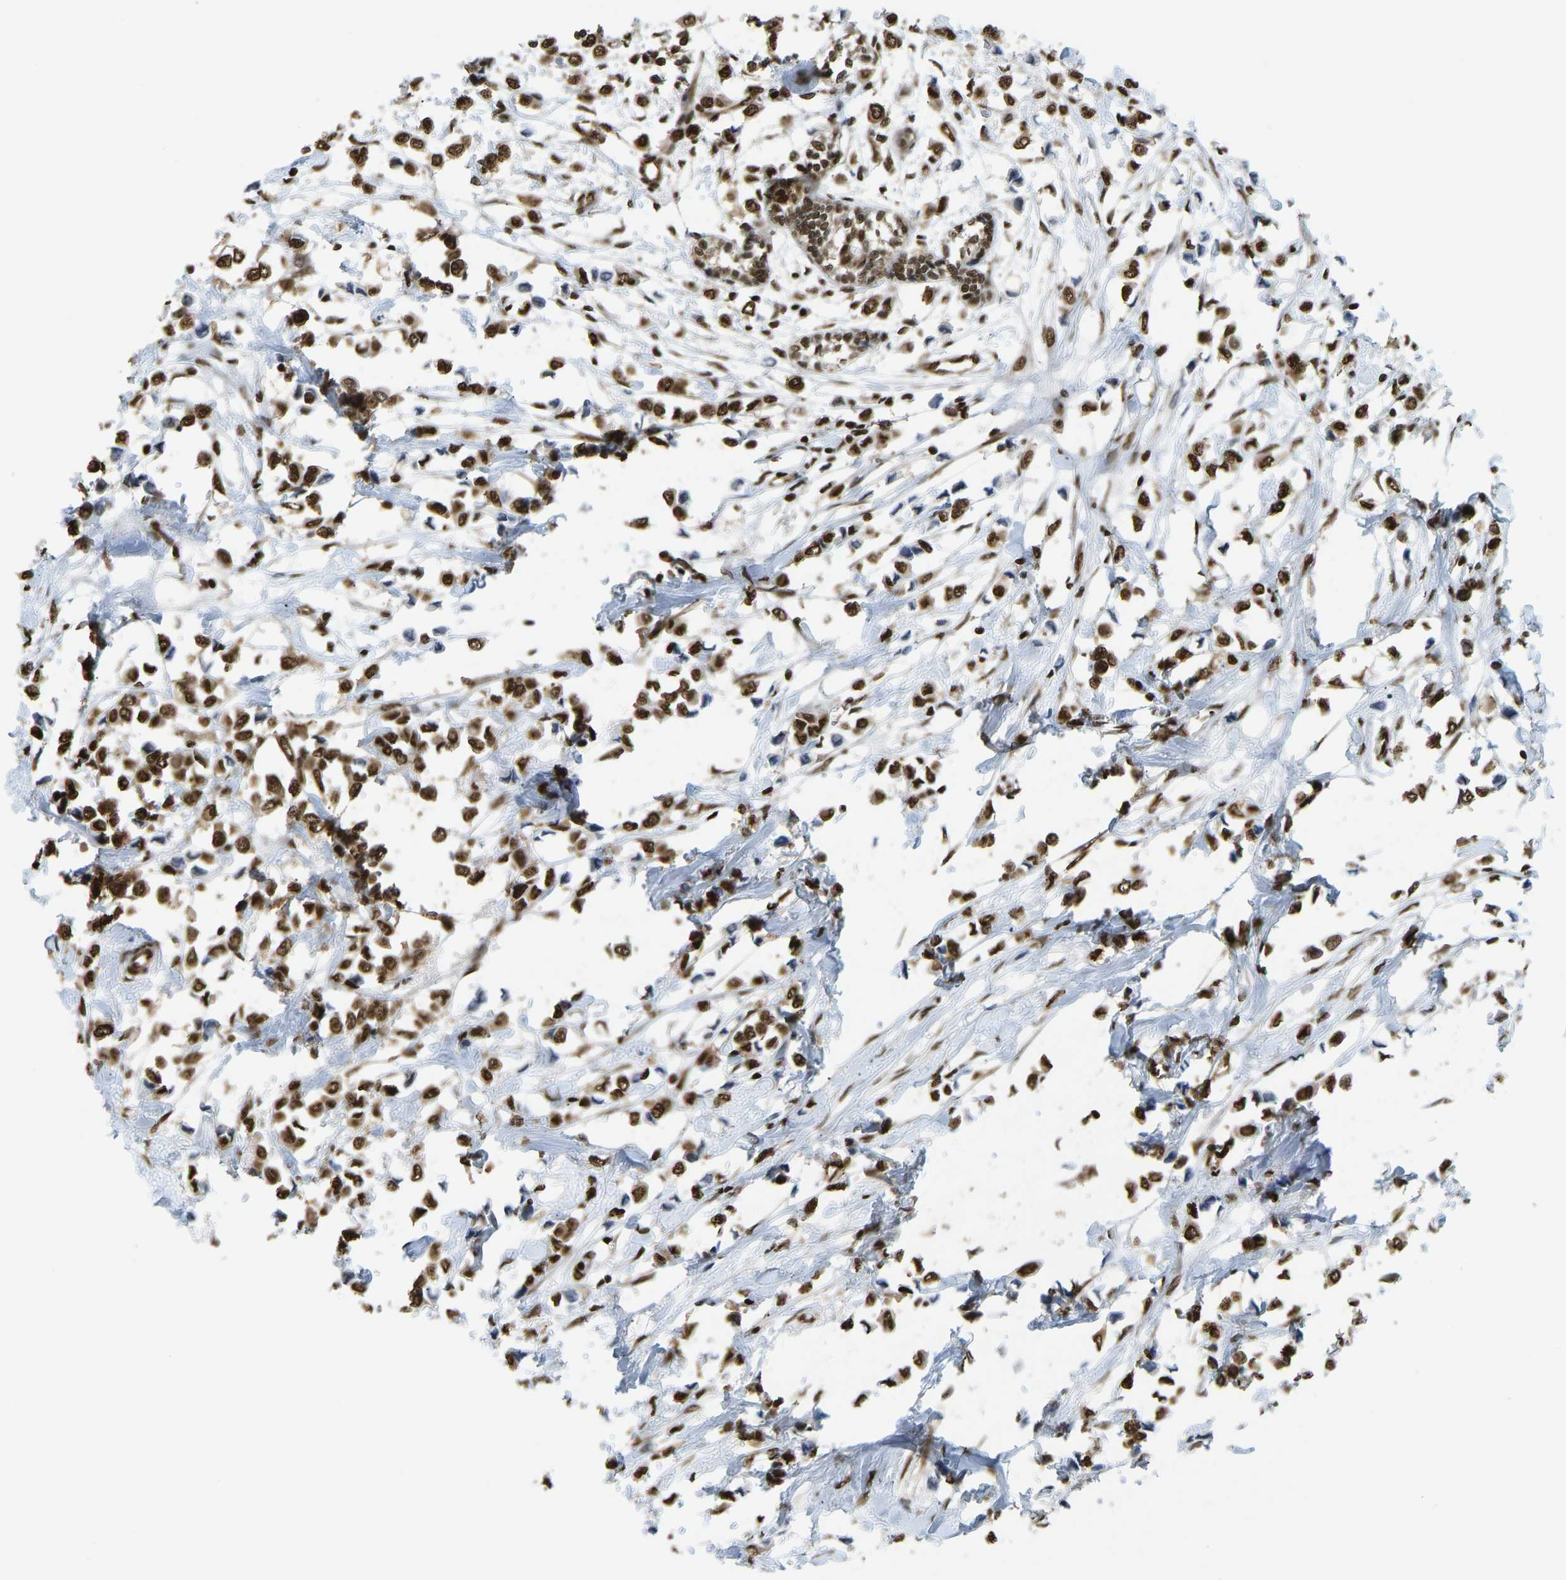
{"staining": {"intensity": "strong", "quantity": ">75%", "location": "nuclear"}, "tissue": "breast cancer", "cell_type": "Tumor cells", "image_type": "cancer", "snomed": [{"axis": "morphology", "description": "Lobular carcinoma"}, {"axis": "topography", "description": "Breast"}], "caption": "Breast cancer (lobular carcinoma) stained for a protein shows strong nuclear positivity in tumor cells.", "gene": "ZSCAN20", "patient": {"sex": "female", "age": 51}}